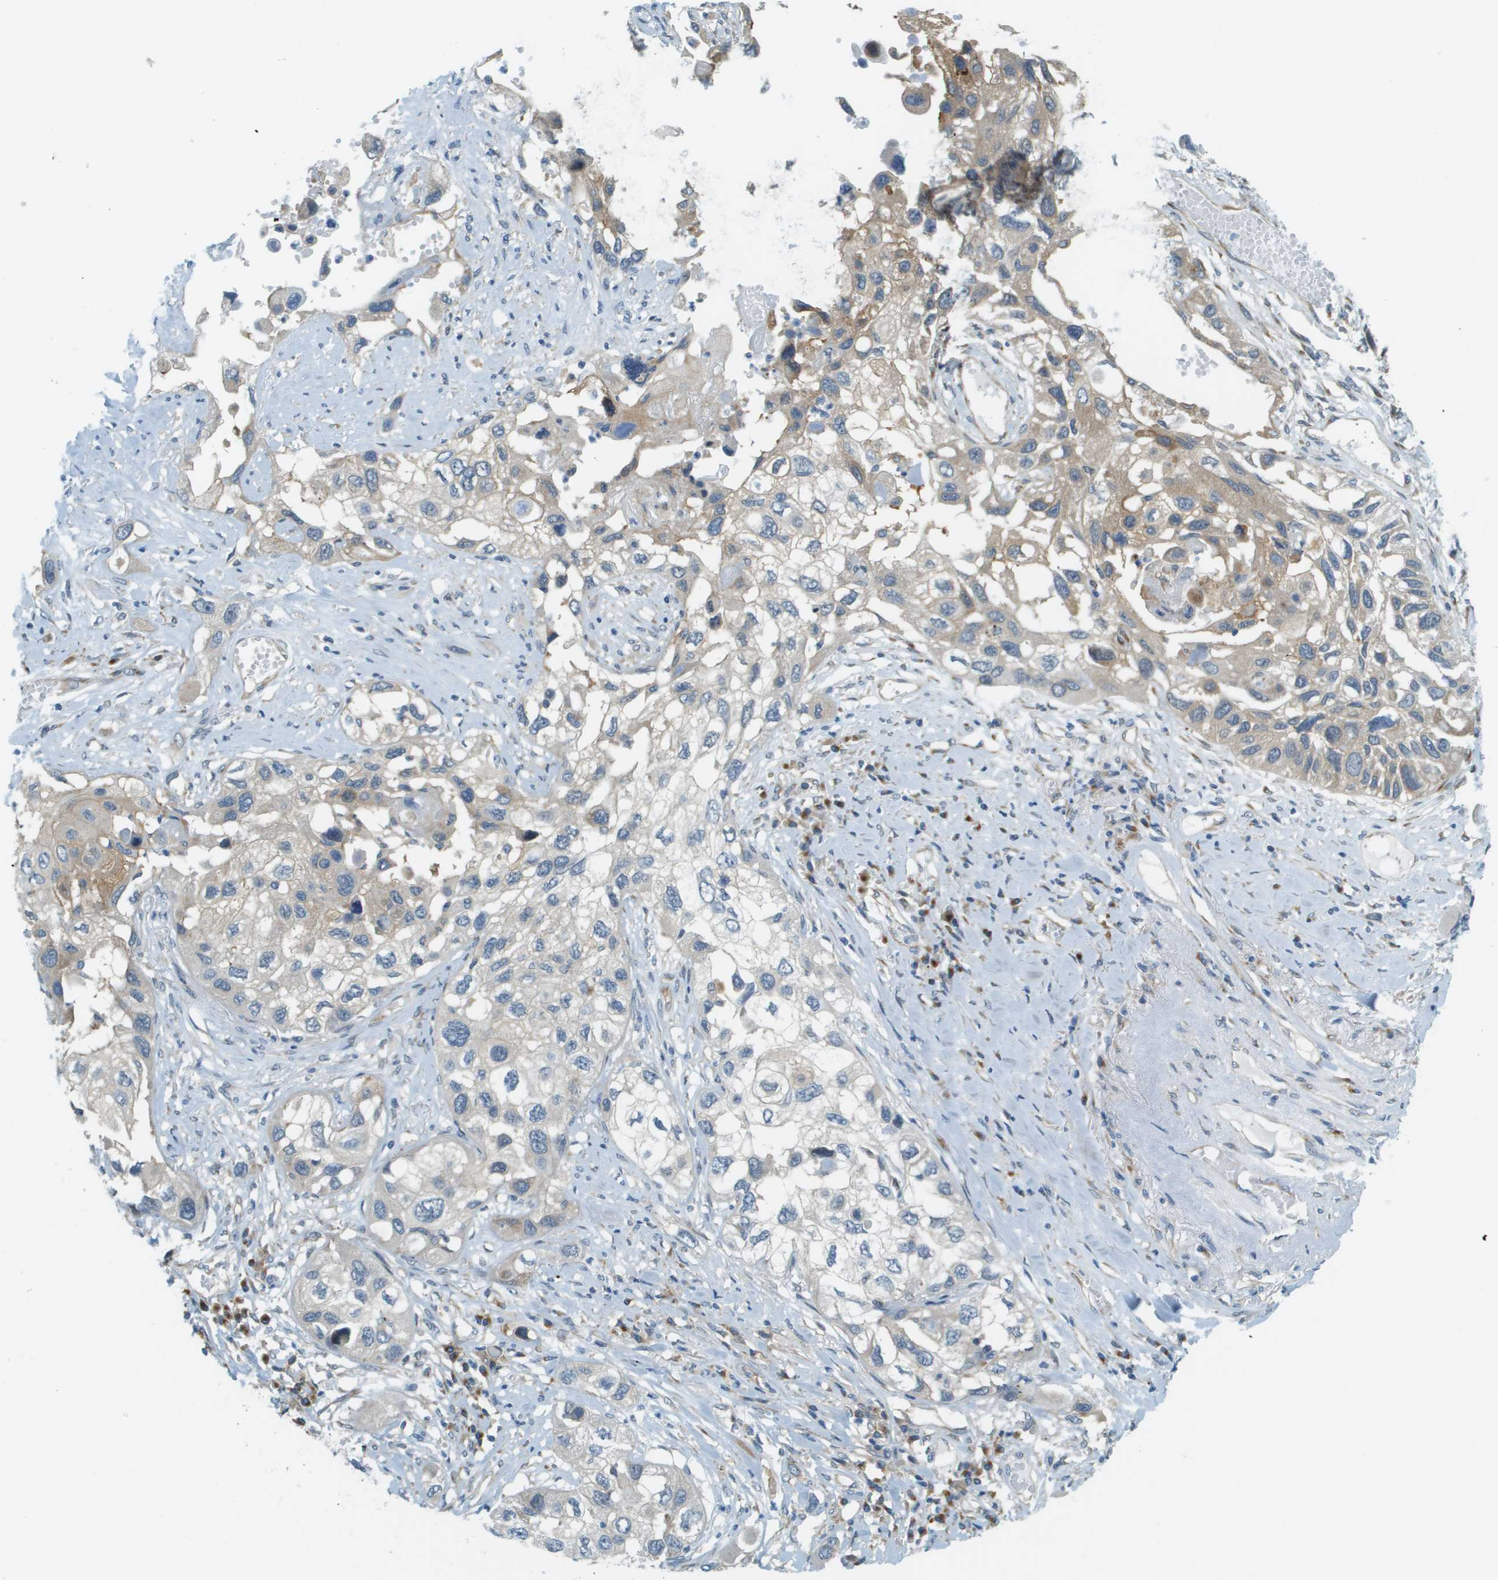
{"staining": {"intensity": "weak", "quantity": "25%-75%", "location": "cytoplasmic/membranous"}, "tissue": "lung cancer", "cell_type": "Tumor cells", "image_type": "cancer", "snomed": [{"axis": "morphology", "description": "Squamous cell carcinoma, NOS"}, {"axis": "topography", "description": "Lung"}], "caption": "Immunohistochemical staining of human lung cancer (squamous cell carcinoma) shows low levels of weak cytoplasmic/membranous protein staining in approximately 25%-75% of tumor cells. Nuclei are stained in blue.", "gene": "ACBD3", "patient": {"sex": "male", "age": 71}}